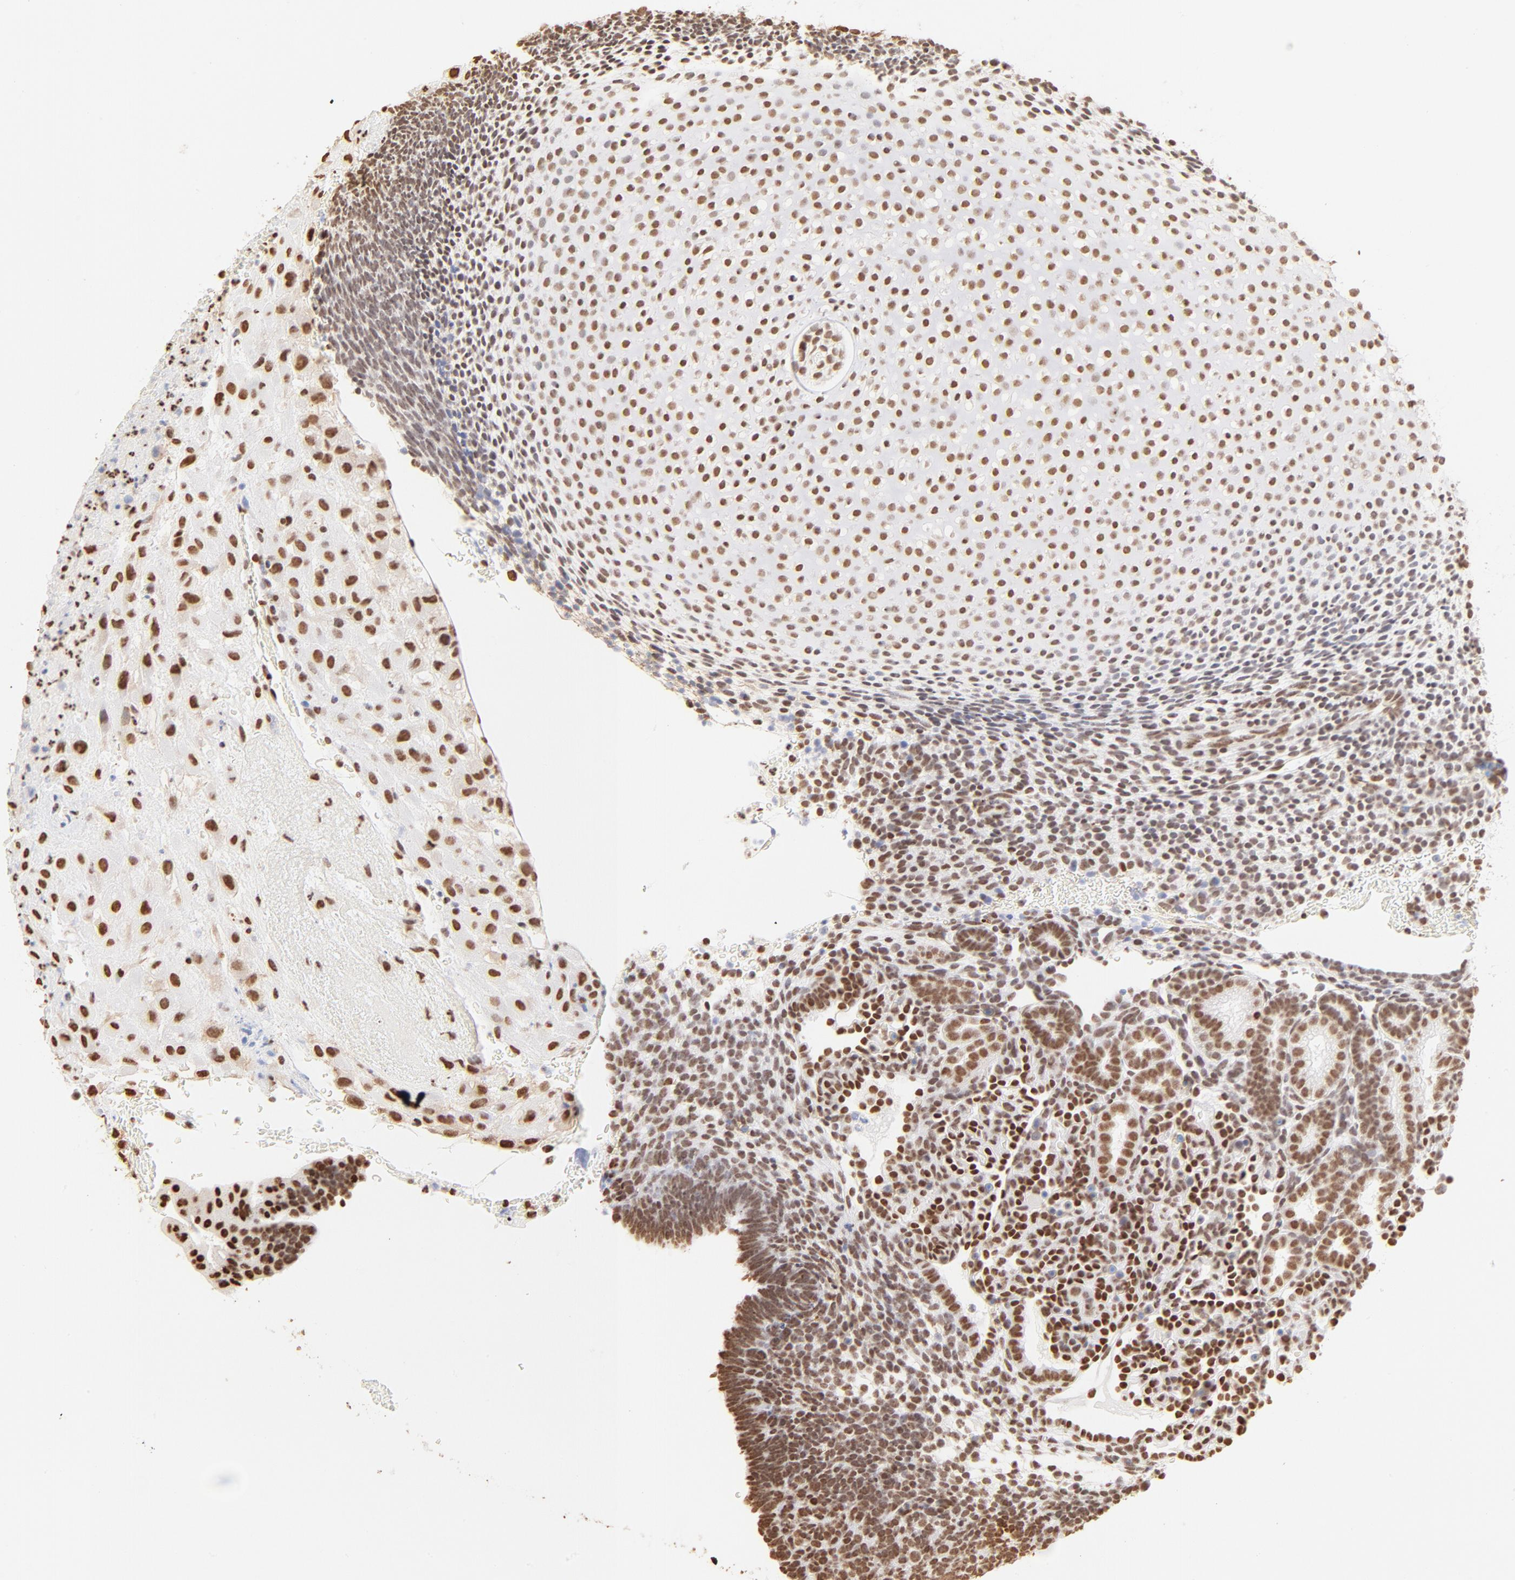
{"staining": {"intensity": "moderate", "quantity": ">75%", "location": "cytoplasmic/membranous,nuclear"}, "tissue": "placenta", "cell_type": "Decidual cells", "image_type": "normal", "snomed": [{"axis": "morphology", "description": "Normal tissue, NOS"}, {"axis": "topography", "description": "Placenta"}], "caption": "Protein staining displays moderate cytoplasmic/membranous,nuclear positivity in about >75% of decidual cells in unremarkable placenta.", "gene": "ZNF540", "patient": {"sex": "female", "age": 19}}